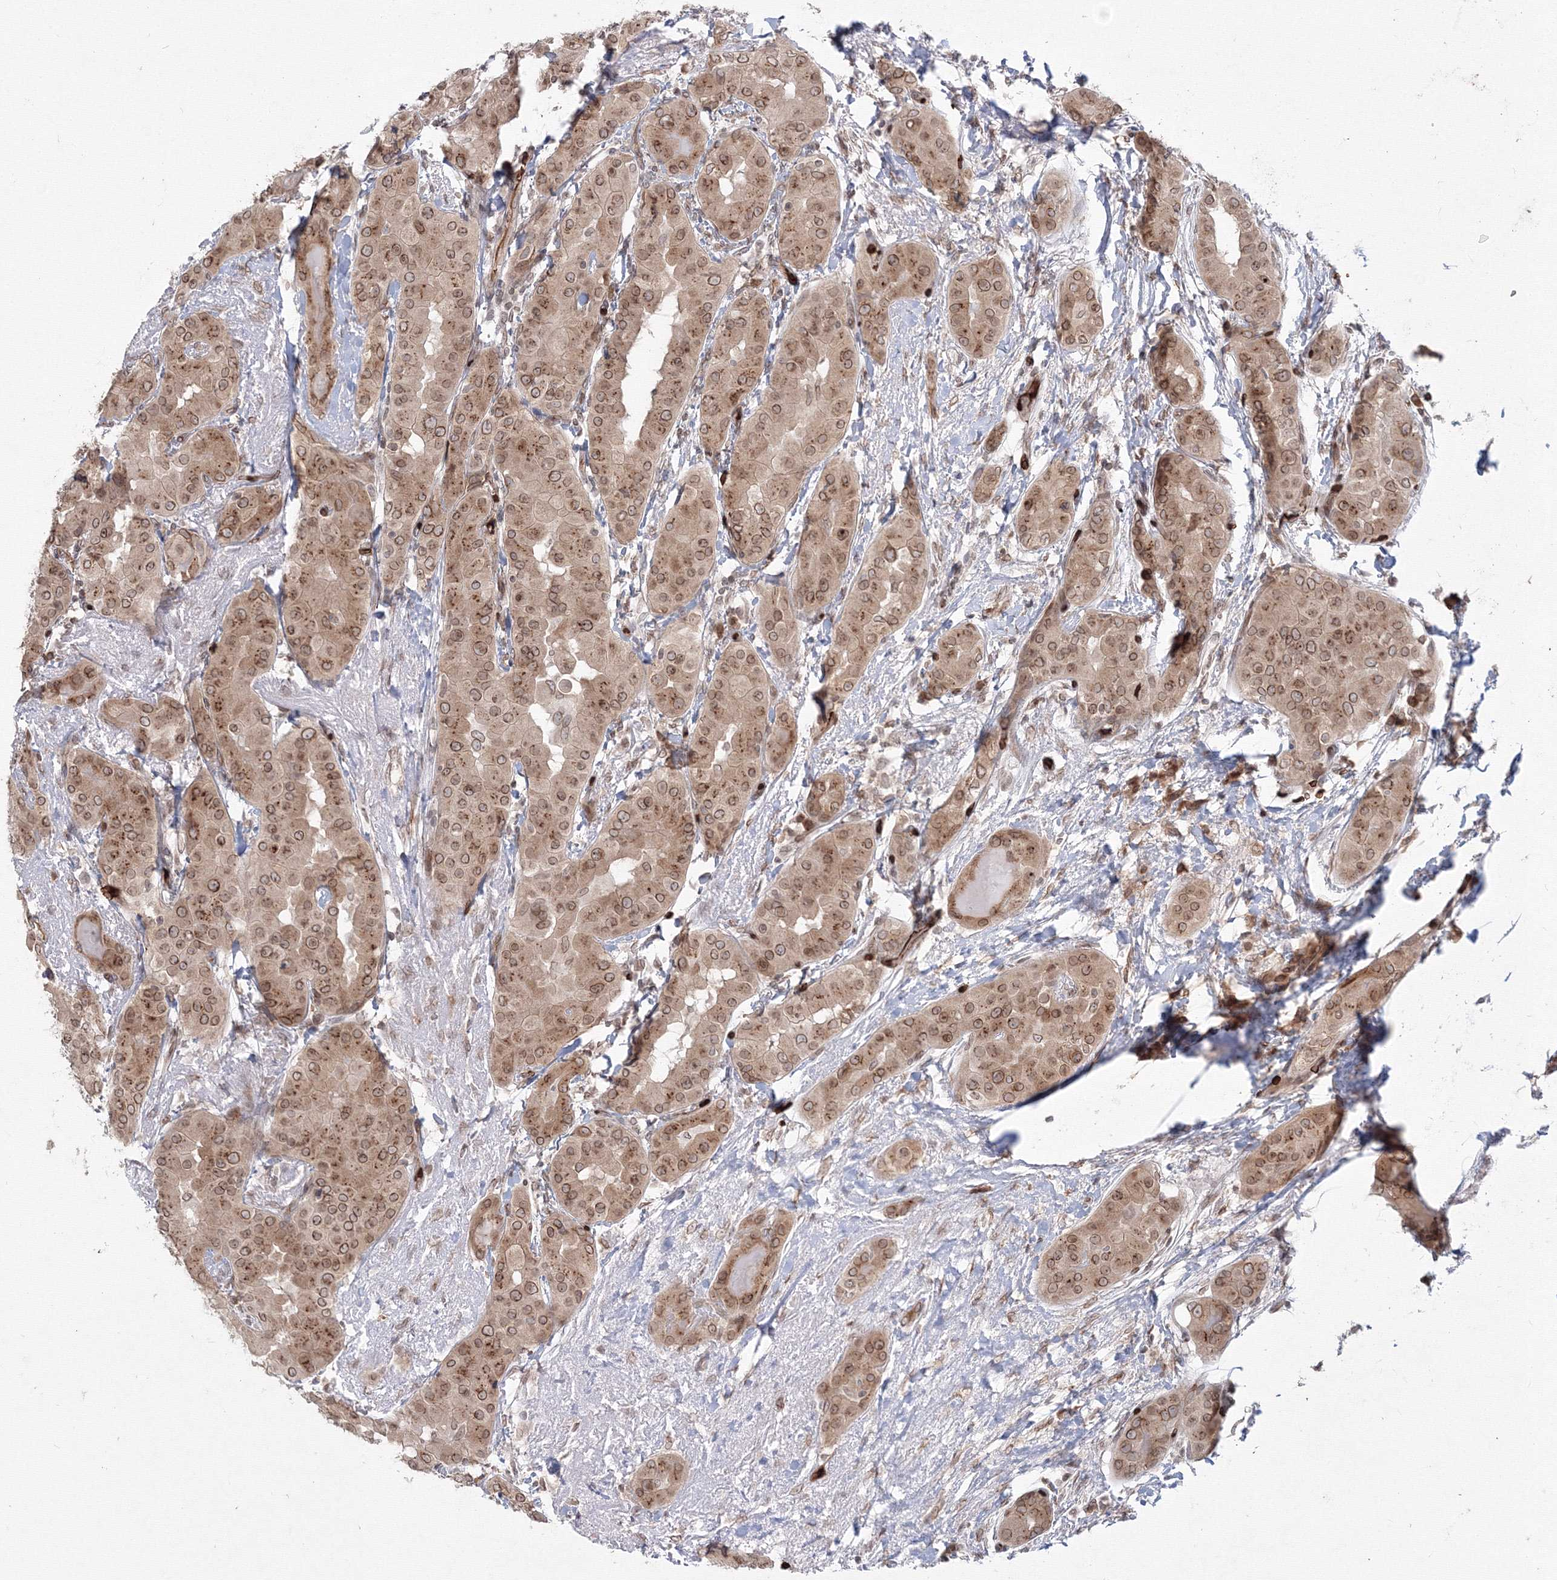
{"staining": {"intensity": "moderate", "quantity": ">75%", "location": "cytoplasmic/membranous,nuclear"}, "tissue": "thyroid cancer", "cell_type": "Tumor cells", "image_type": "cancer", "snomed": [{"axis": "morphology", "description": "Papillary adenocarcinoma, NOS"}, {"axis": "topography", "description": "Thyroid gland"}], "caption": "Immunohistochemistry (IHC) staining of papillary adenocarcinoma (thyroid), which displays medium levels of moderate cytoplasmic/membranous and nuclear staining in about >75% of tumor cells indicating moderate cytoplasmic/membranous and nuclear protein positivity. The staining was performed using DAB (brown) for protein detection and nuclei were counterstained in hematoxylin (blue).", "gene": "DNAJB2", "patient": {"sex": "male", "age": 33}}